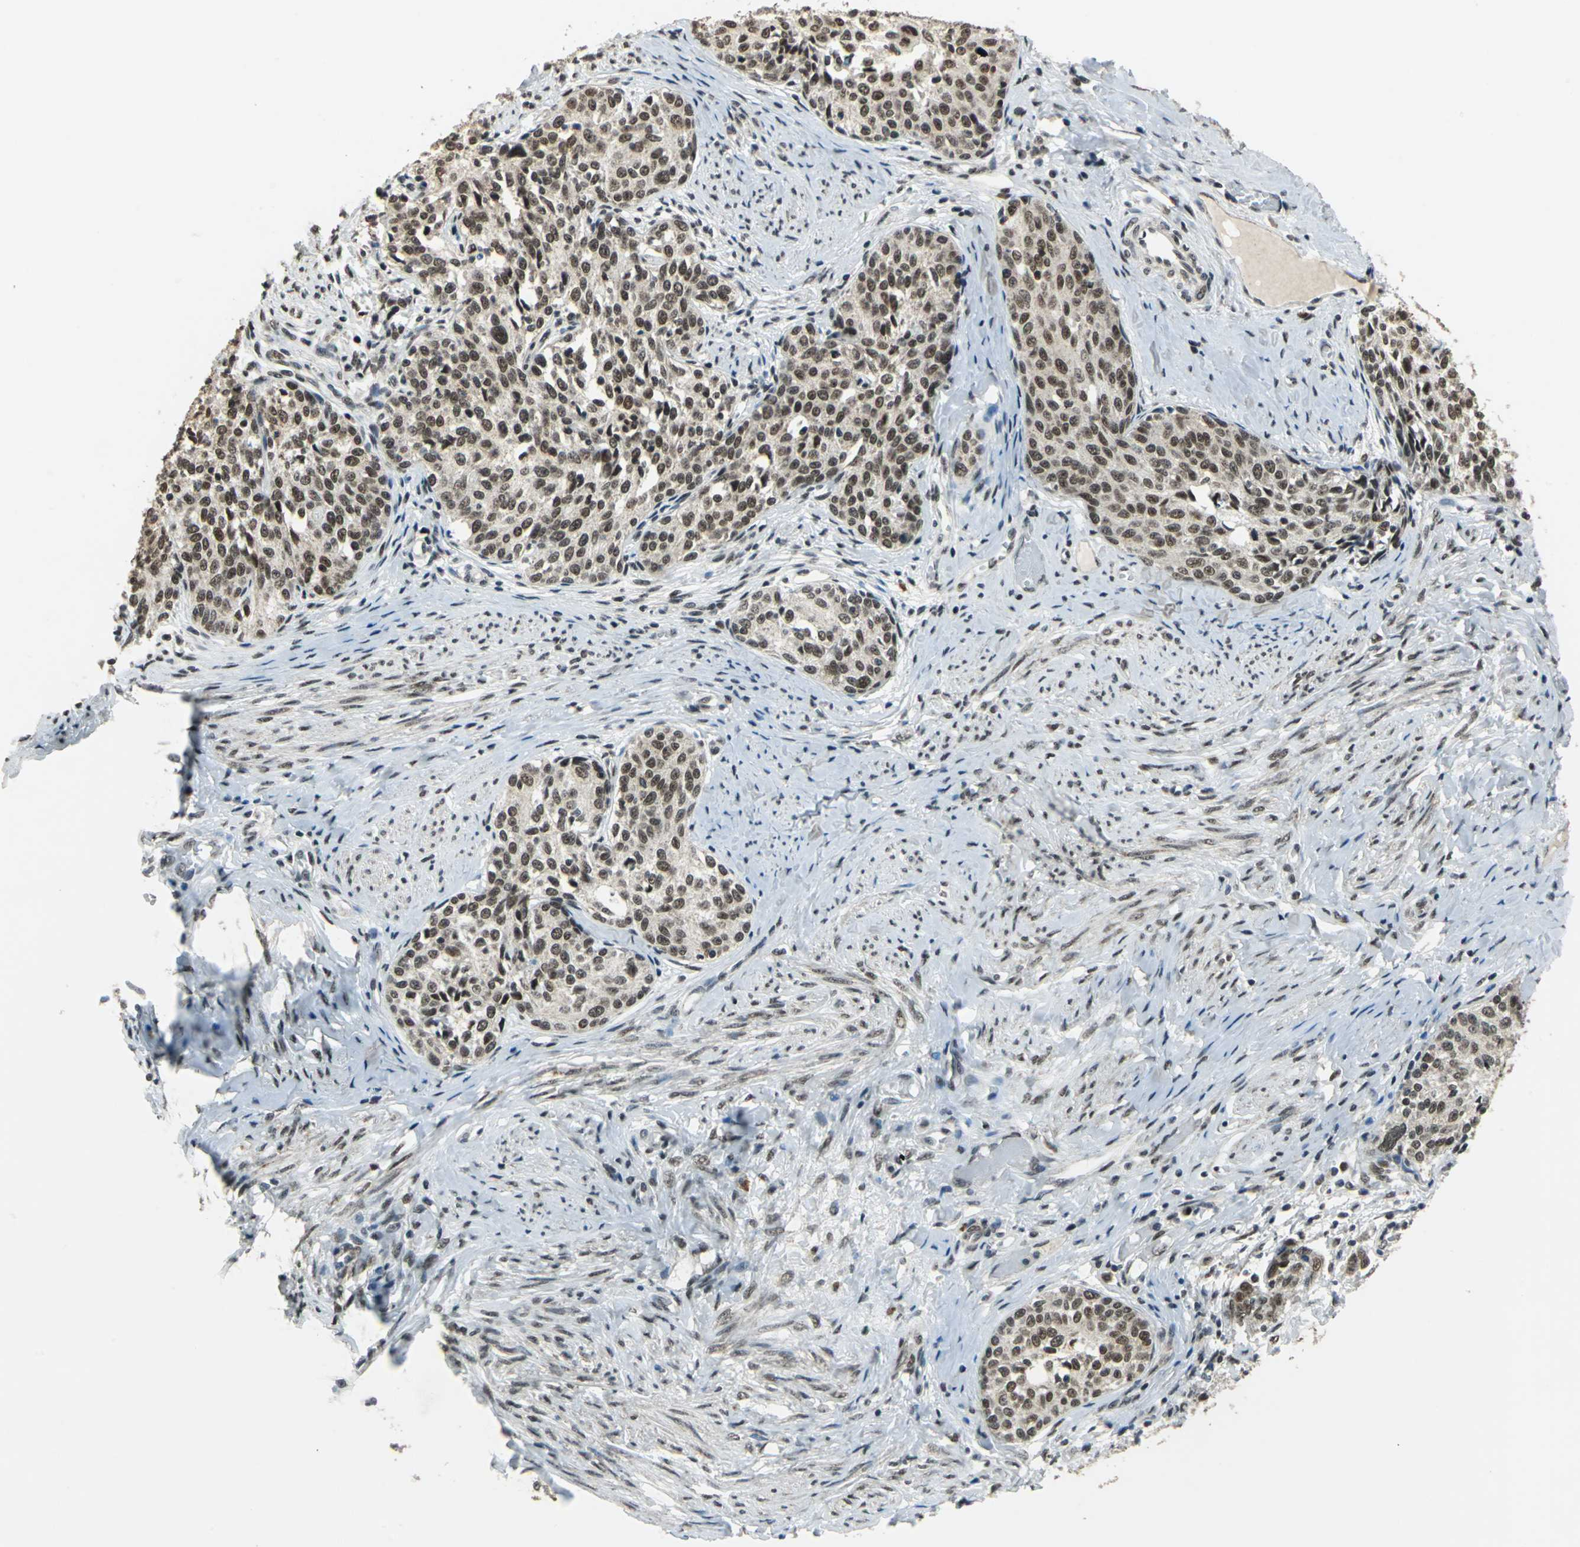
{"staining": {"intensity": "moderate", "quantity": ">75%", "location": "nuclear"}, "tissue": "cervical cancer", "cell_type": "Tumor cells", "image_type": "cancer", "snomed": [{"axis": "morphology", "description": "Squamous cell carcinoma, NOS"}, {"axis": "morphology", "description": "Adenocarcinoma, NOS"}, {"axis": "topography", "description": "Cervix"}], "caption": "Brown immunohistochemical staining in cervical adenocarcinoma shows moderate nuclear positivity in about >75% of tumor cells.", "gene": "BCLAF1", "patient": {"sex": "female", "age": 52}}